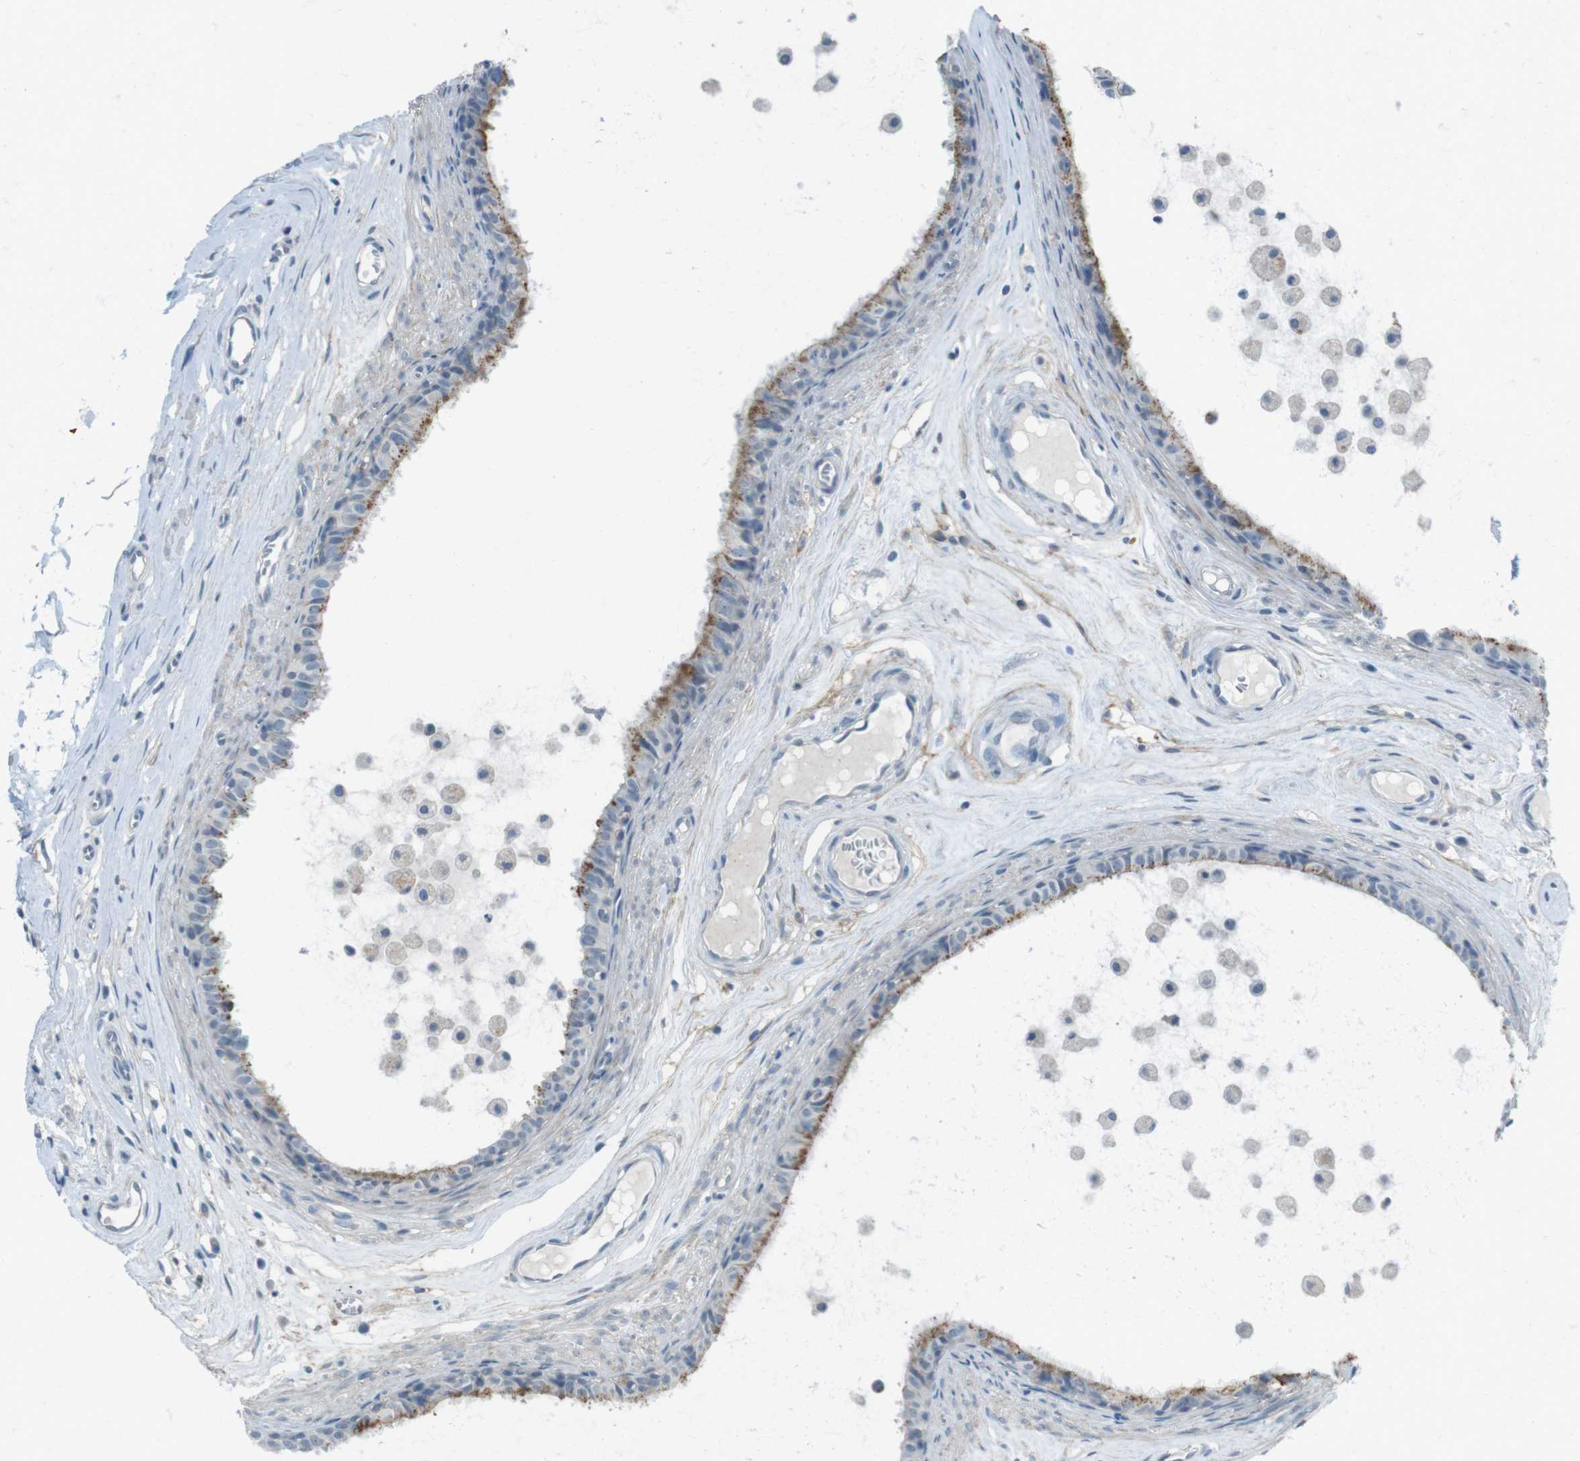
{"staining": {"intensity": "moderate", "quantity": "<25%", "location": "cytoplasmic/membranous"}, "tissue": "epididymis", "cell_type": "Glandular cells", "image_type": "normal", "snomed": [{"axis": "morphology", "description": "Normal tissue, NOS"}, {"axis": "morphology", "description": "Inflammation, NOS"}, {"axis": "topography", "description": "Epididymis"}], "caption": "High-power microscopy captured an immunohistochemistry photomicrograph of benign epididymis, revealing moderate cytoplasmic/membranous staining in approximately <25% of glandular cells. The protein is stained brown, and the nuclei are stained in blue (DAB (3,3'-diaminobenzidine) IHC with brightfield microscopy, high magnification).", "gene": "ENTPD7", "patient": {"sex": "male", "age": 85}}